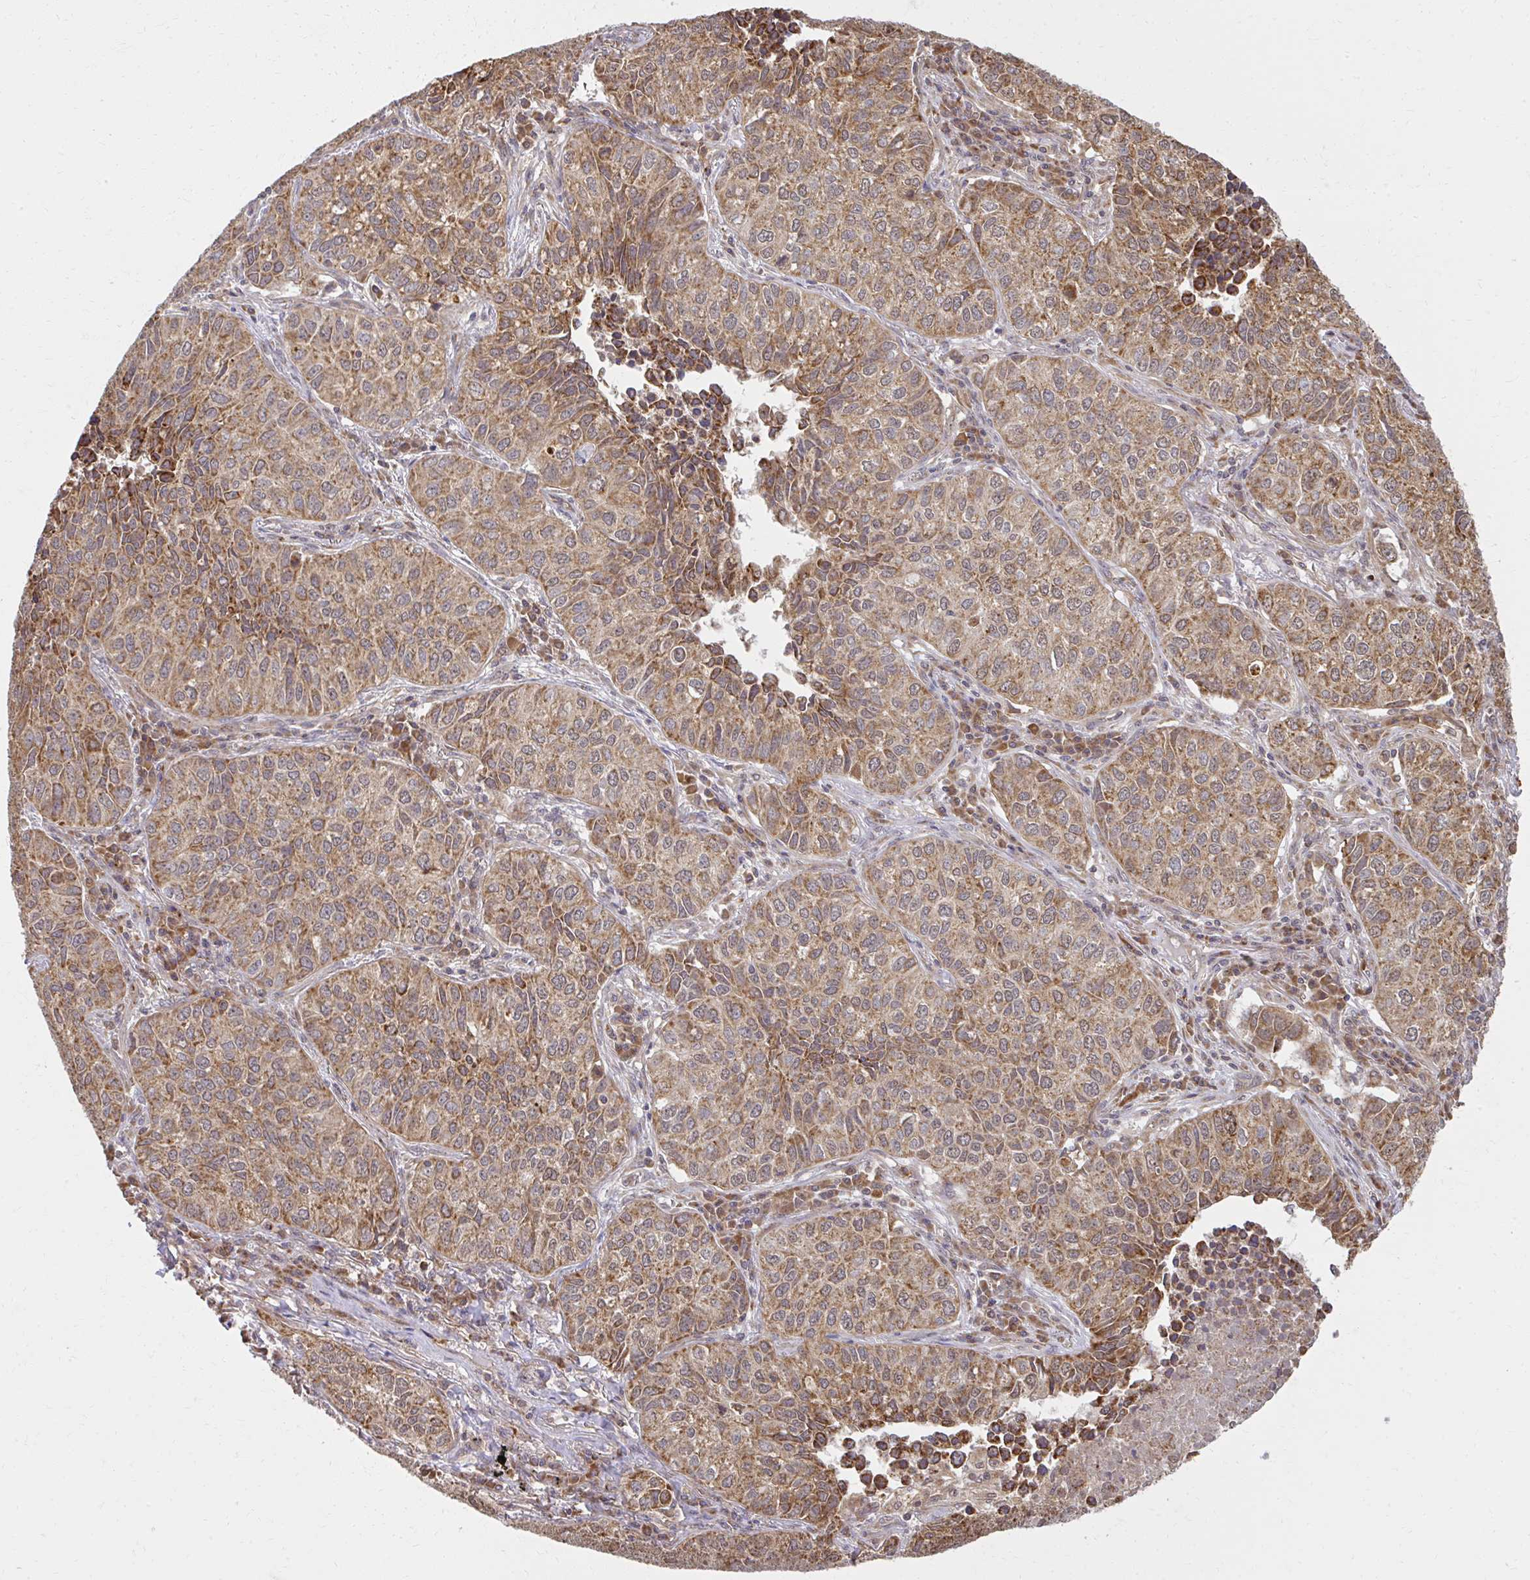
{"staining": {"intensity": "moderate", "quantity": ">75%", "location": "cytoplasmic/membranous"}, "tissue": "lung cancer", "cell_type": "Tumor cells", "image_type": "cancer", "snomed": [{"axis": "morphology", "description": "Adenocarcinoma, NOS"}, {"axis": "topography", "description": "Lung"}], "caption": "The immunohistochemical stain highlights moderate cytoplasmic/membranous expression in tumor cells of lung cancer tissue.", "gene": "GNS", "patient": {"sex": "female", "age": 50}}